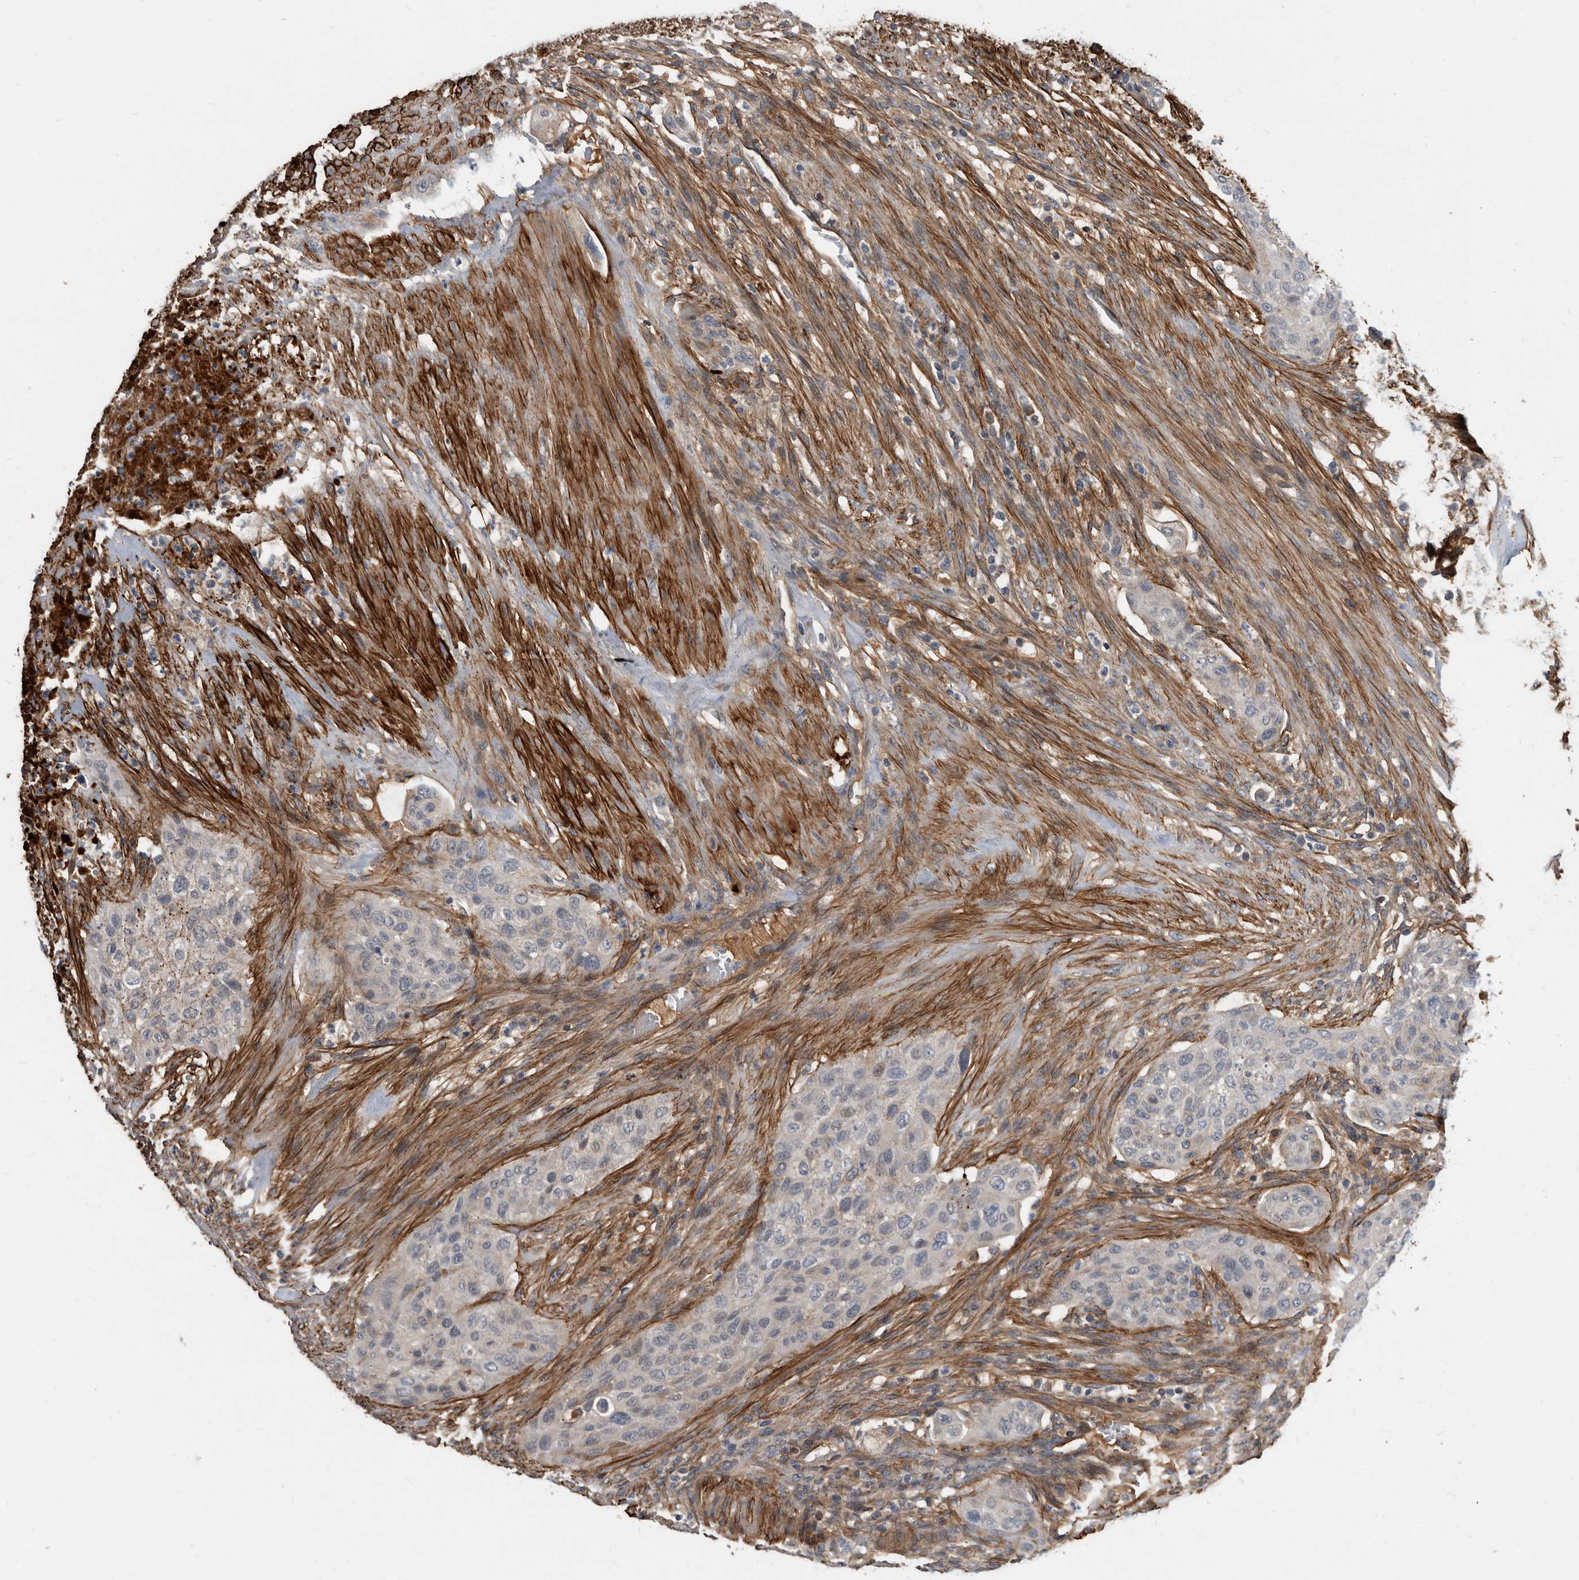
{"staining": {"intensity": "negative", "quantity": "none", "location": "none"}, "tissue": "urothelial cancer", "cell_type": "Tumor cells", "image_type": "cancer", "snomed": [{"axis": "morphology", "description": "Urothelial carcinoma, High grade"}, {"axis": "topography", "description": "Urinary bladder"}], "caption": "This is an immunohistochemistry micrograph of human urothelial cancer. There is no expression in tumor cells.", "gene": "PI15", "patient": {"sex": "male", "age": 35}}